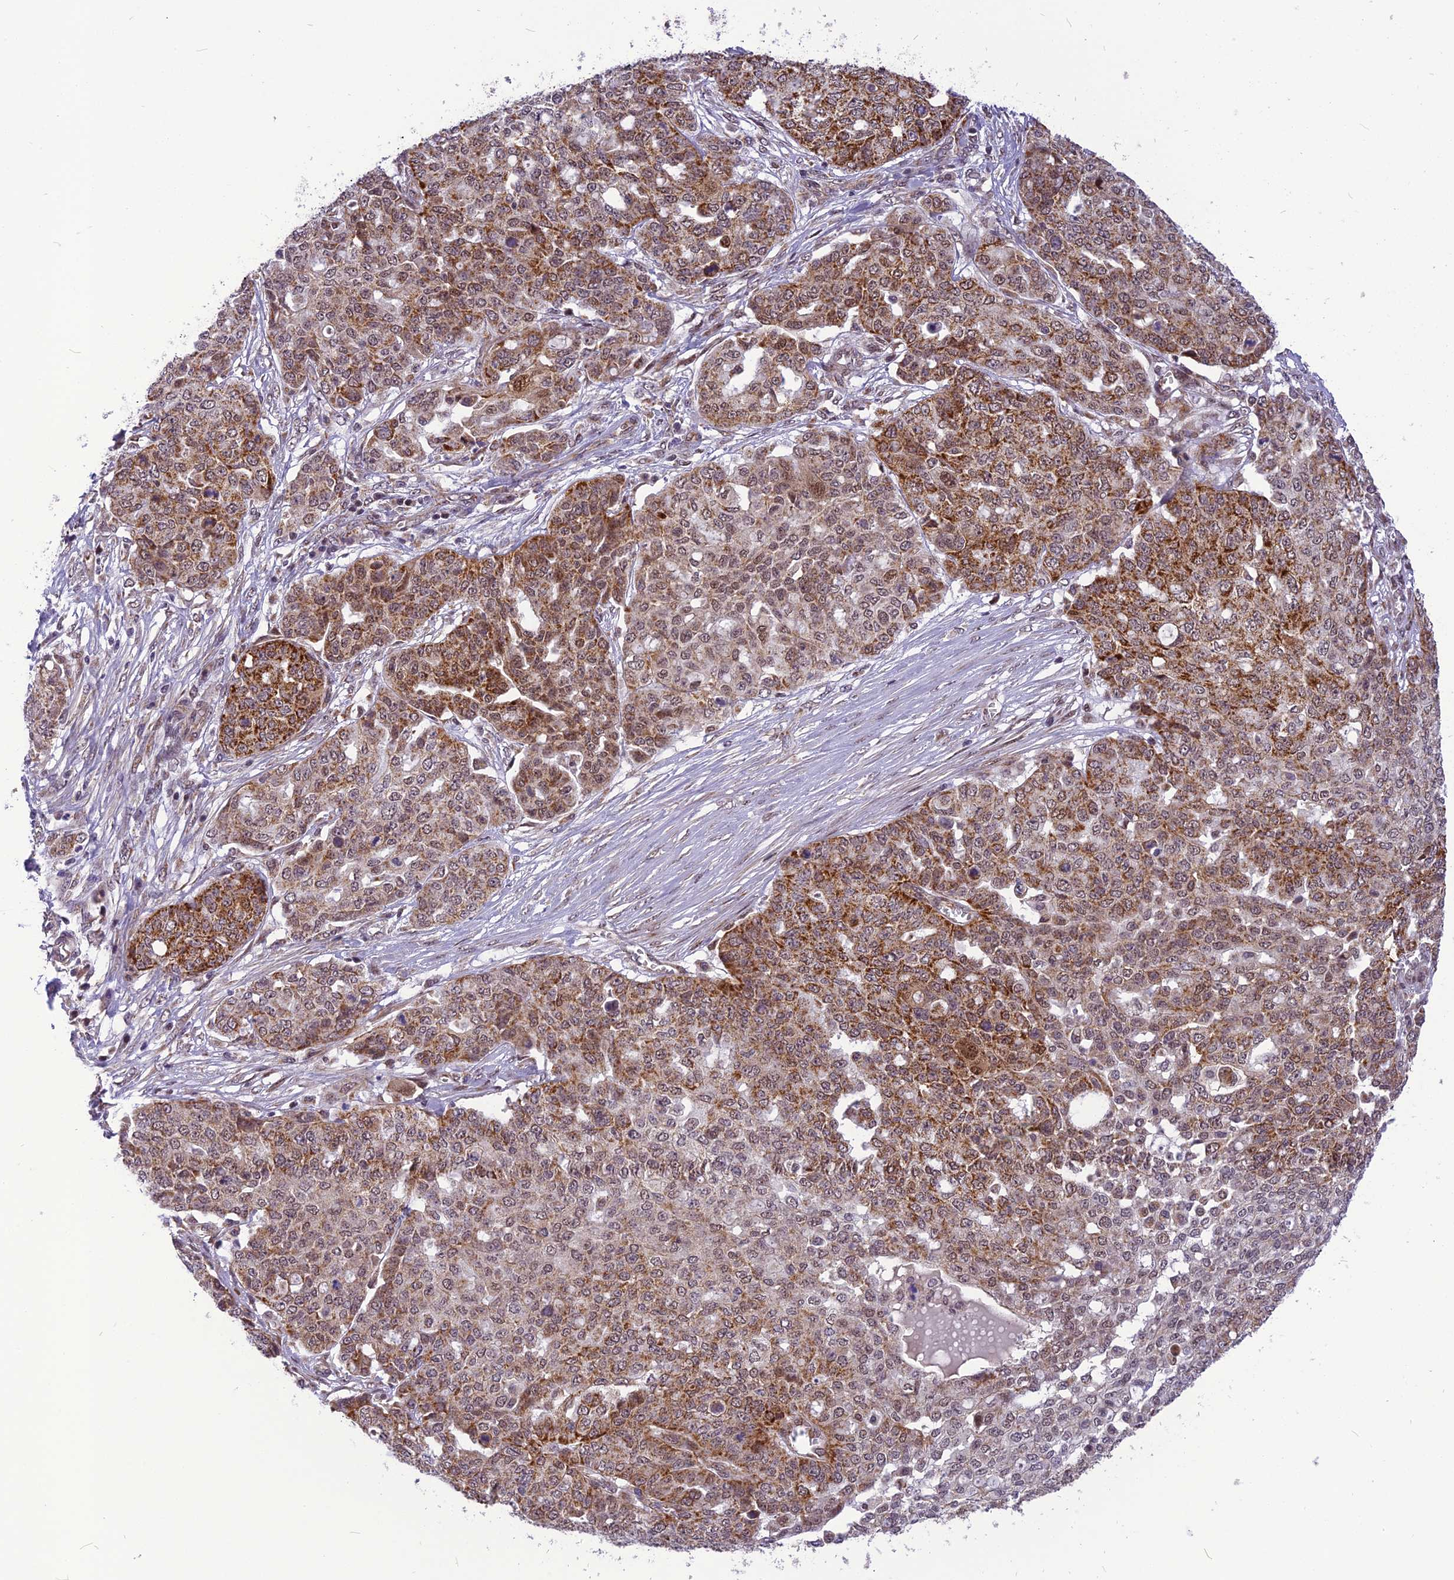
{"staining": {"intensity": "moderate", "quantity": "25%-75%", "location": "cytoplasmic/membranous,nuclear"}, "tissue": "ovarian cancer", "cell_type": "Tumor cells", "image_type": "cancer", "snomed": [{"axis": "morphology", "description": "Cystadenocarcinoma, serous, NOS"}, {"axis": "topography", "description": "Soft tissue"}, {"axis": "topography", "description": "Ovary"}], "caption": "Human ovarian serous cystadenocarcinoma stained for a protein (brown) reveals moderate cytoplasmic/membranous and nuclear positive staining in approximately 25%-75% of tumor cells.", "gene": "CMC1", "patient": {"sex": "female", "age": 57}}